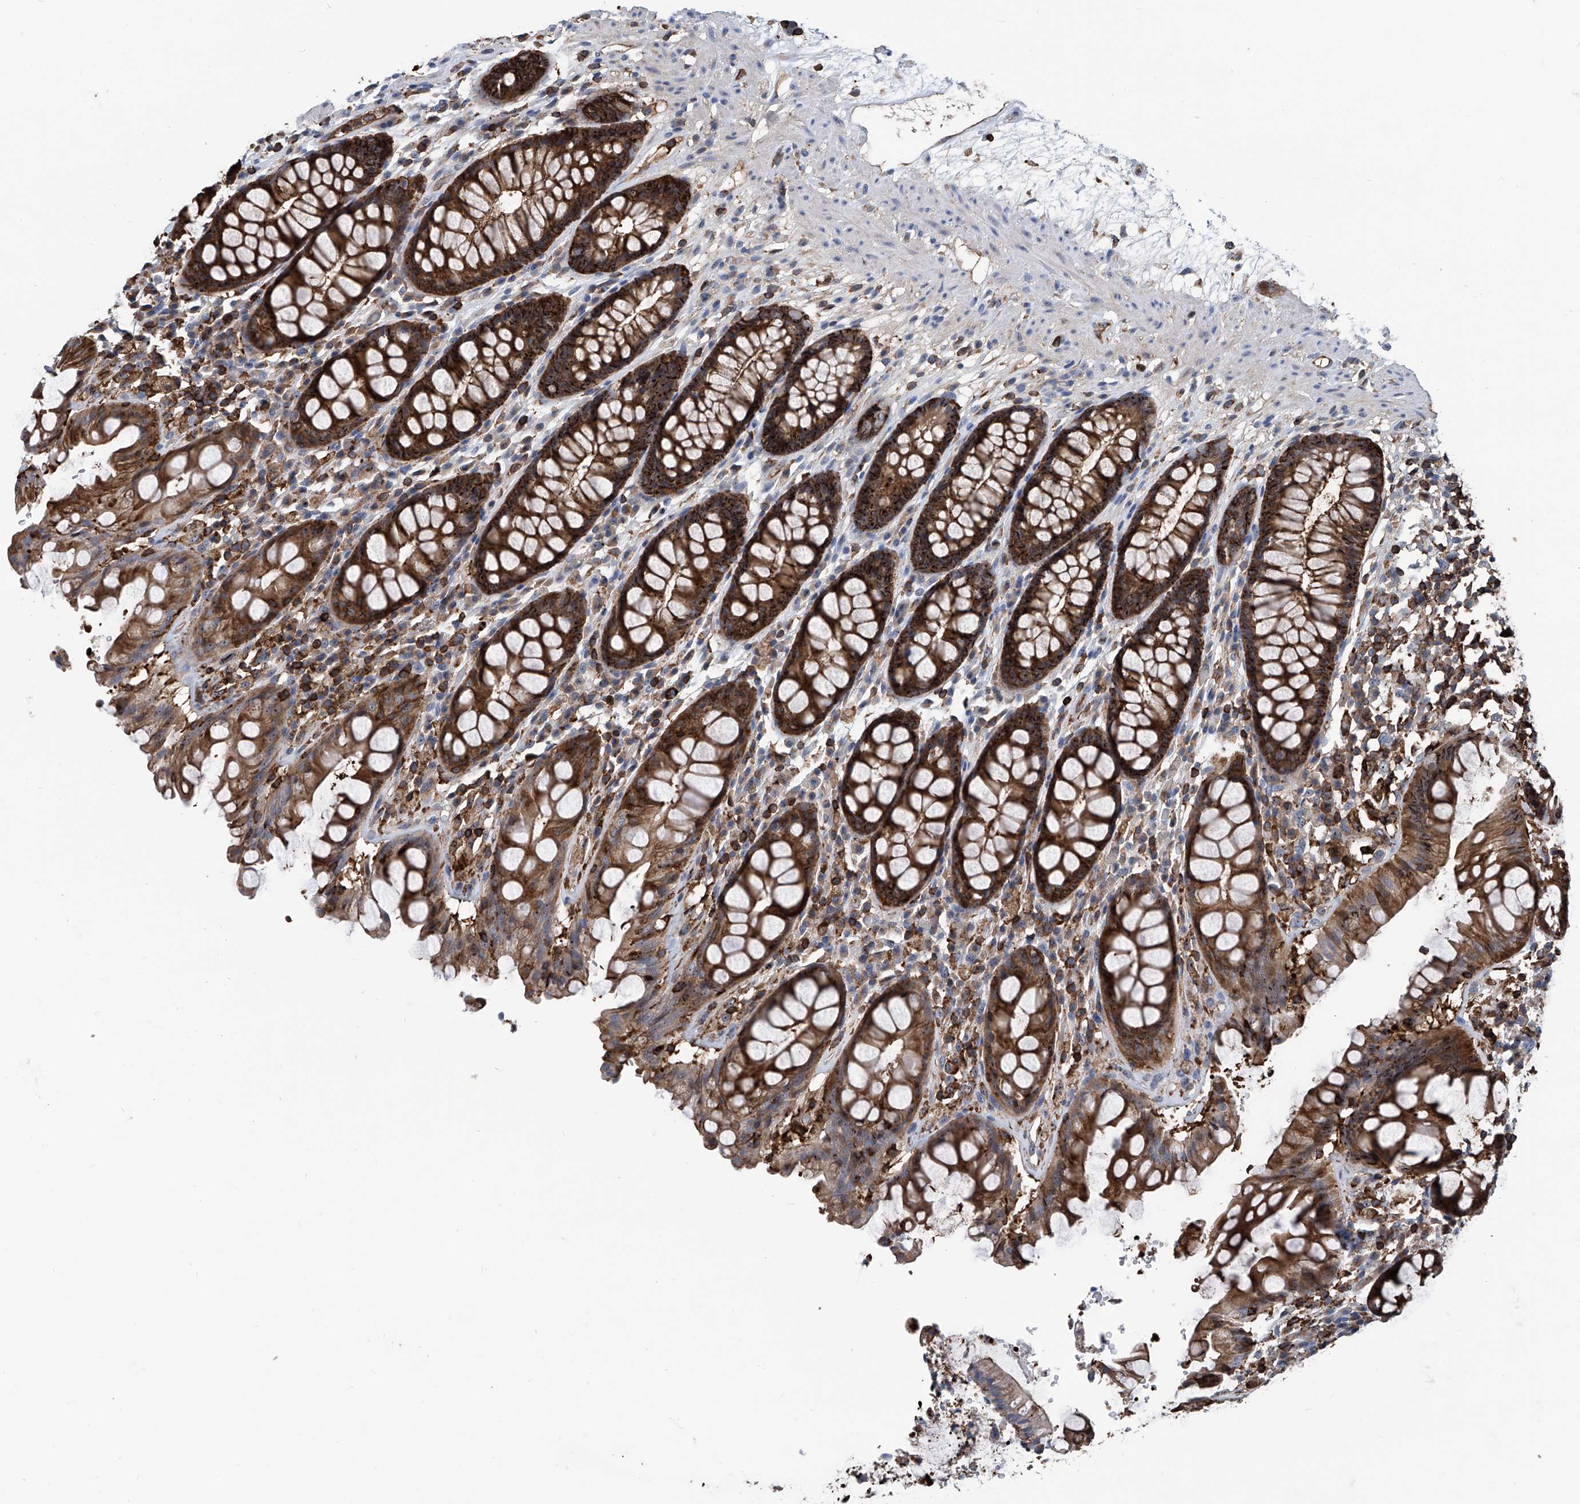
{"staining": {"intensity": "strong", "quantity": ">75%", "location": "cytoplasmic/membranous,nuclear"}, "tissue": "rectum", "cell_type": "Glandular cells", "image_type": "normal", "snomed": [{"axis": "morphology", "description": "Normal tissue, NOS"}, {"axis": "topography", "description": "Rectum"}], "caption": "Immunohistochemistry histopathology image of benign human rectum stained for a protein (brown), which demonstrates high levels of strong cytoplasmic/membranous,nuclear expression in about >75% of glandular cells.", "gene": "ZNF484", "patient": {"sex": "male", "age": 64}}